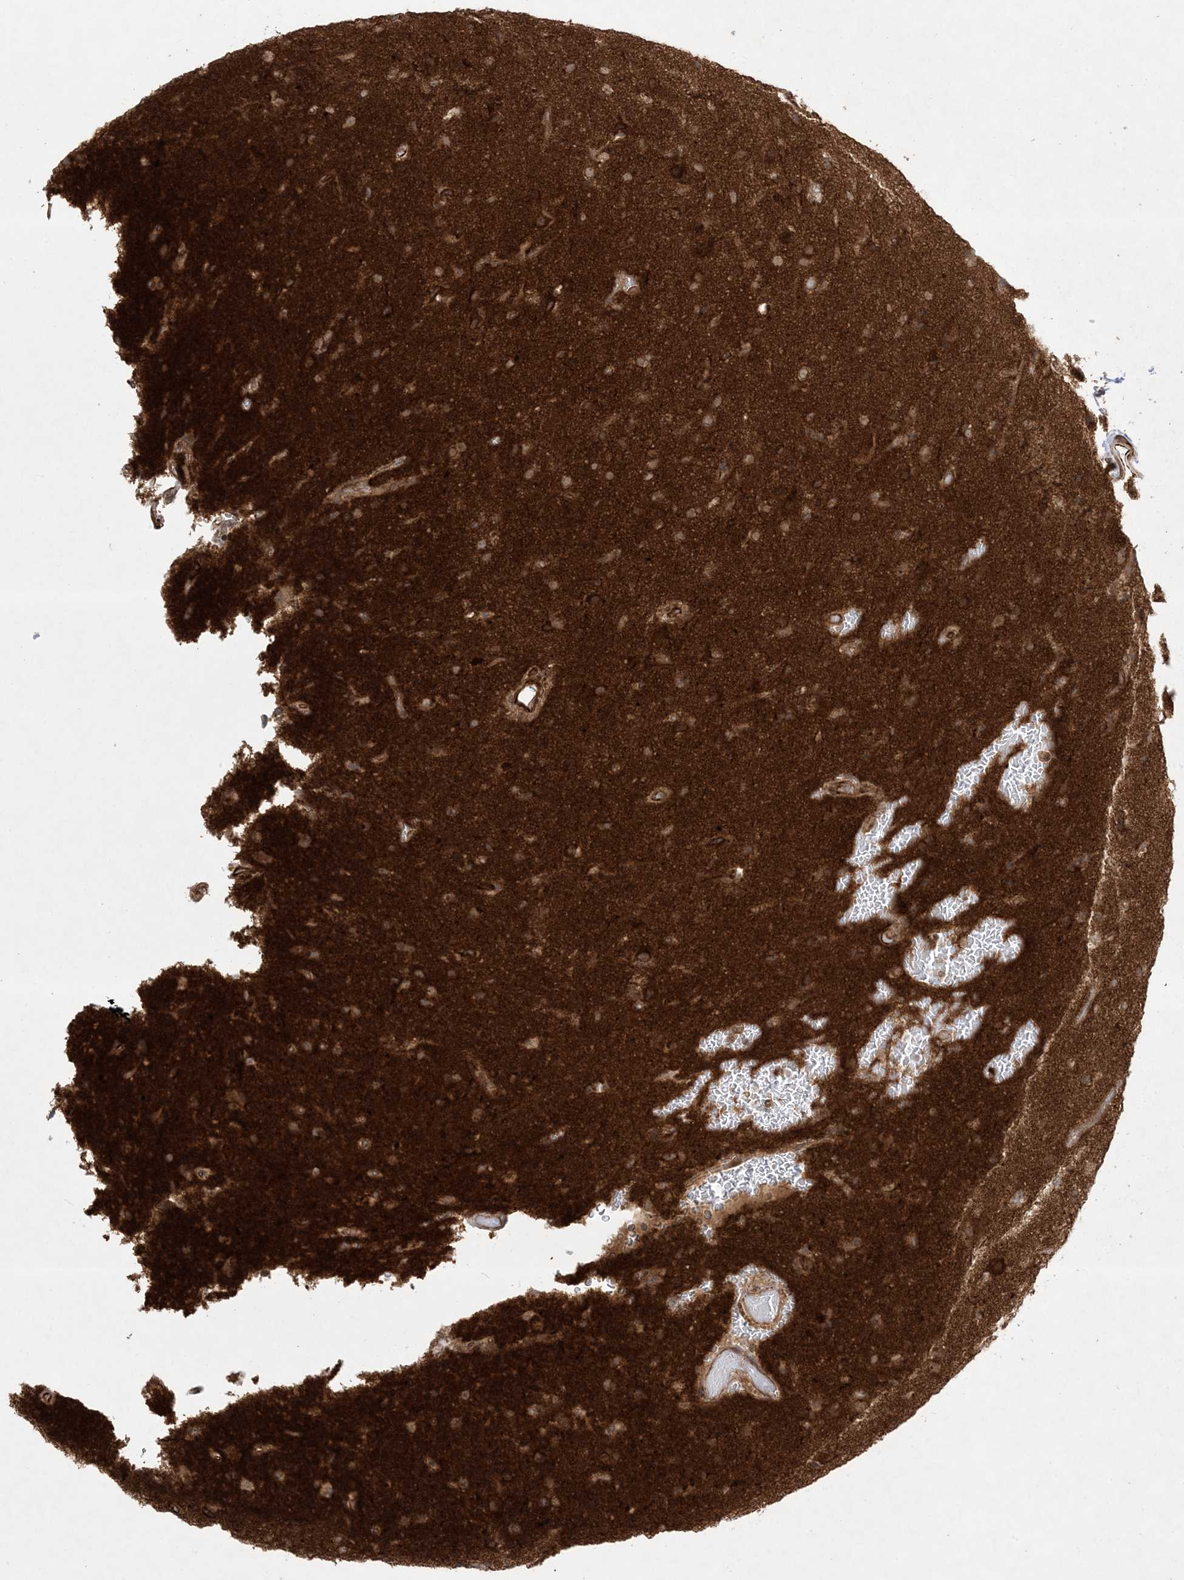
{"staining": {"intensity": "strong", "quantity": "25%-75%", "location": "cytoplasmic/membranous"}, "tissue": "glioma", "cell_type": "Tumor cells", "image_type": "cancer", "snomed": [{"axis": "morphology", "description": "Glioma, malignant, Low grade"}, {"axis": "topography", "description": "Brain"}], "caption": "Immunohistochemistry image of human low-grade glioma (malignant) stained for a protein (brown), which reveals high levels of strong cytoplasmic/membranous expression in approximately 25%-75% of tumor cells.", "gene": "SOGA3", "patient": {"sex": "male", "age": 65}}